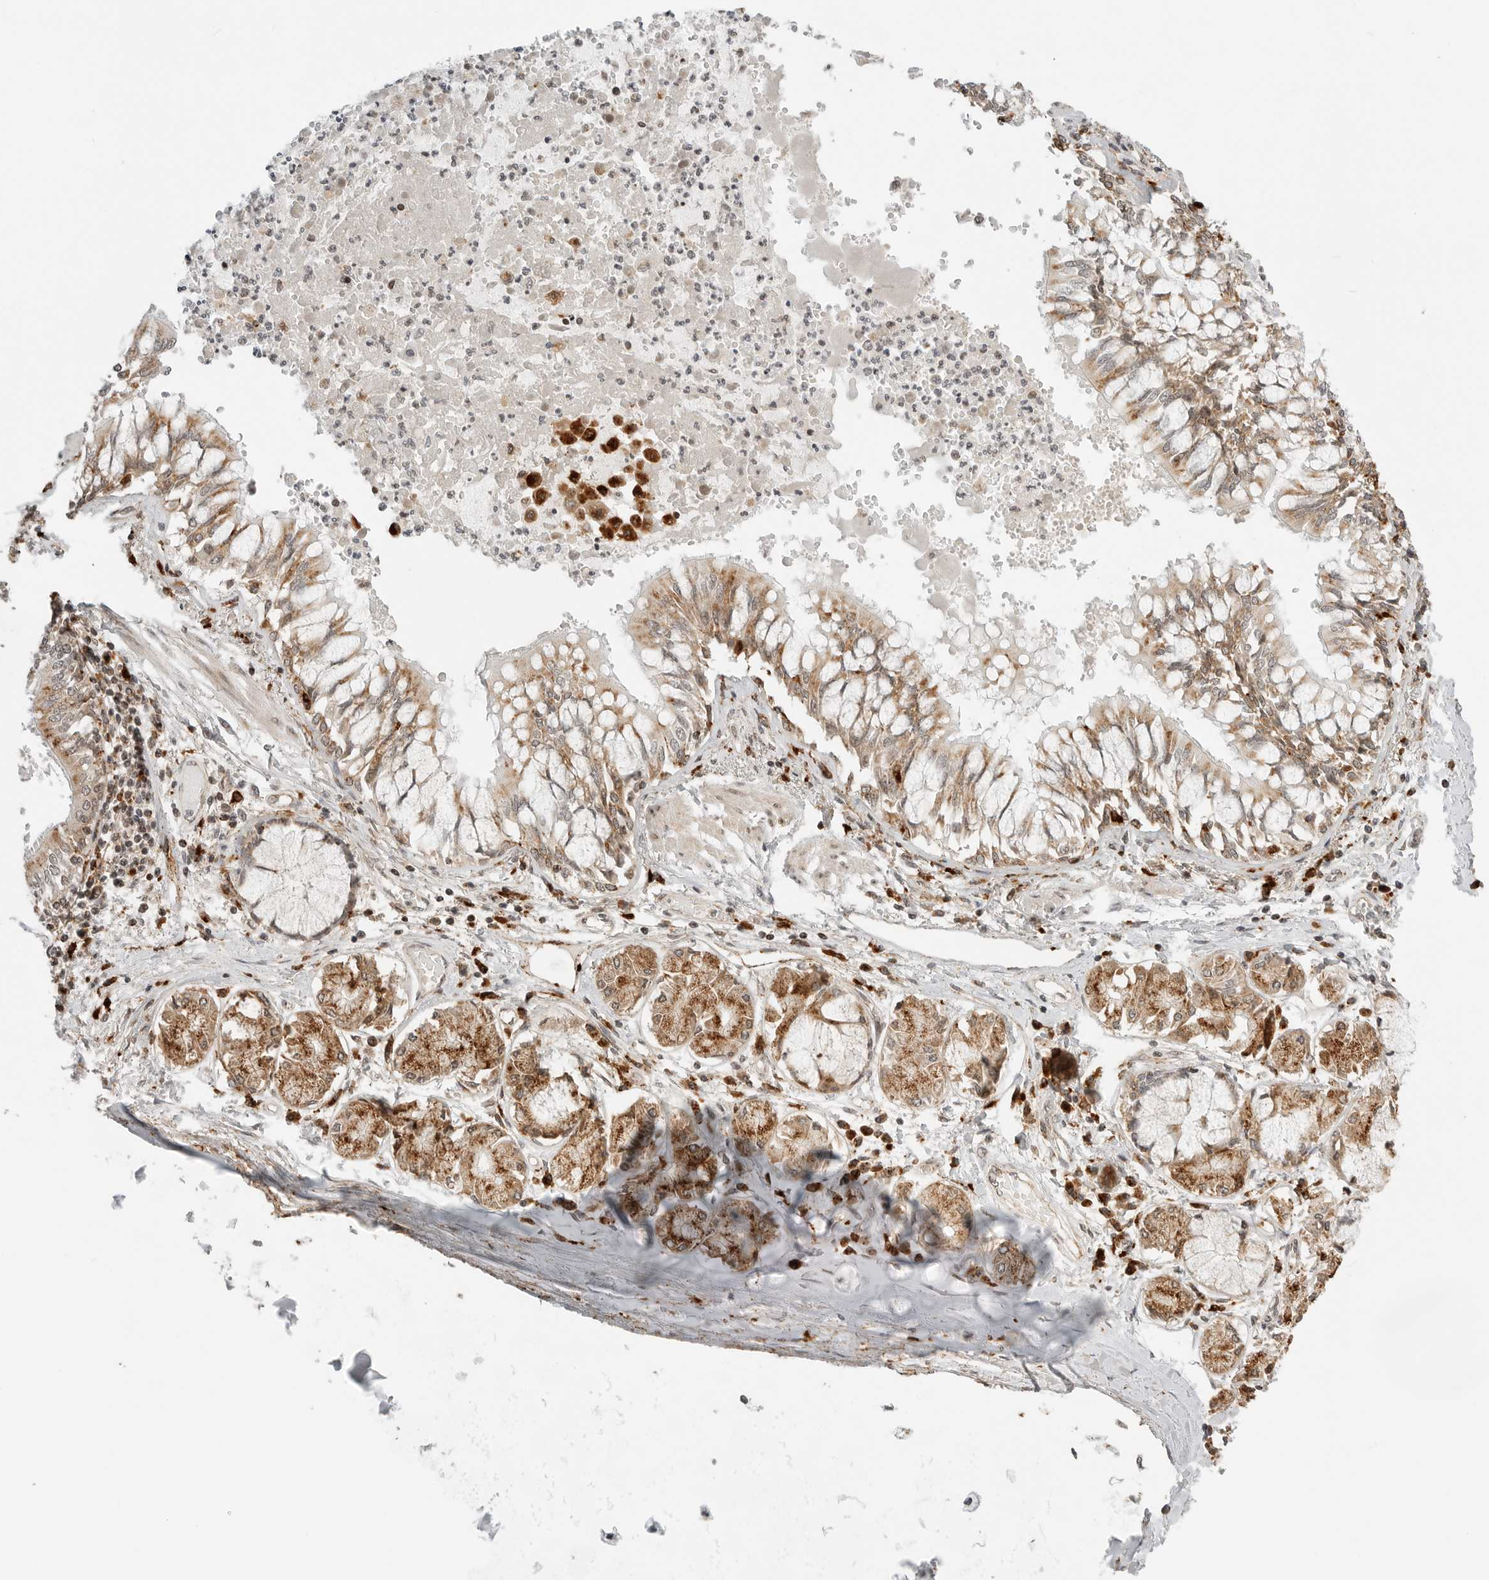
{"staining": {"intensity": "moderate", "quantity": ">75%", "location": "cytoplasmic/membranous"}, "tissue": "bronchus", "cell_type": "Respiratory epithelial cells", "image_type": "normal", "snomed": [{"axis": "morphology", "description": "Normal tissue, NOS"}, {"axis": "topography", "description": "Cartilage tissue"}, {"axis": "topography", "description": "Bronchus"}, {"axis": "topography", "description": "Lung"}], "caption": "Bronchus stained for a protein displays moderate cytoplasmic/membranous positivity in respiratory epithelial cells.", "gene": "IDUA", "patient": {"sex": "female", "age": 49}}